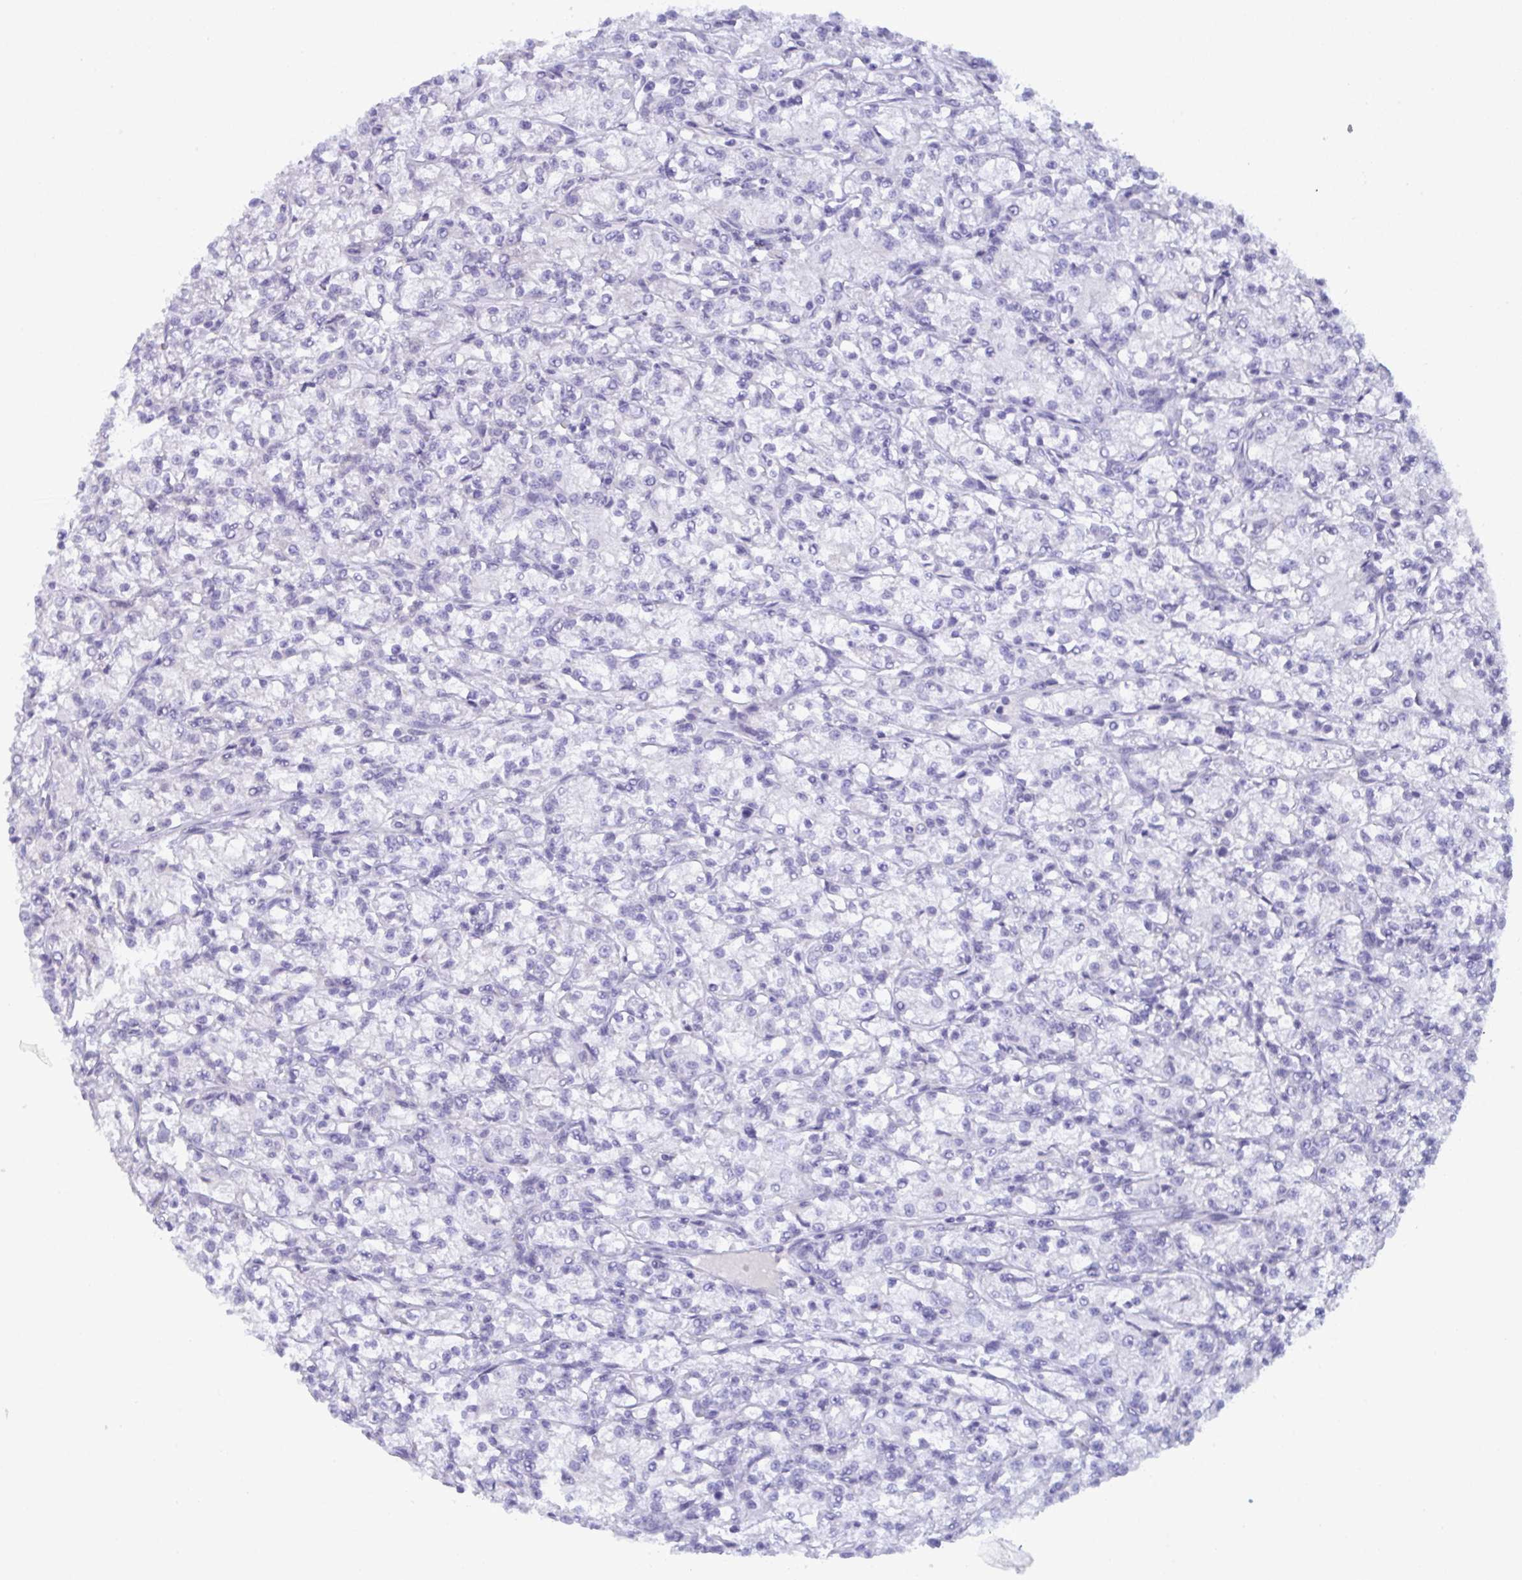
{"staining": {"intensity": "negative", "quantity": "none", "location": "none"}, "tissue": "renal cancer", "cell_type": "Tumor cells", "image_type": "cancer", "snomed": [{"axis": "morphology", "description": "Adenocarcinoma, NOS"}, {"axis": "topography", "description": "Kidney"}], "caption": "This is an immunohistochemistry (IHC) image of human renal adenocarcinoma. There is no staining in tumor cells.", "gene": "SERPINB13", "patient": {"sex": "female", "age": 59}}